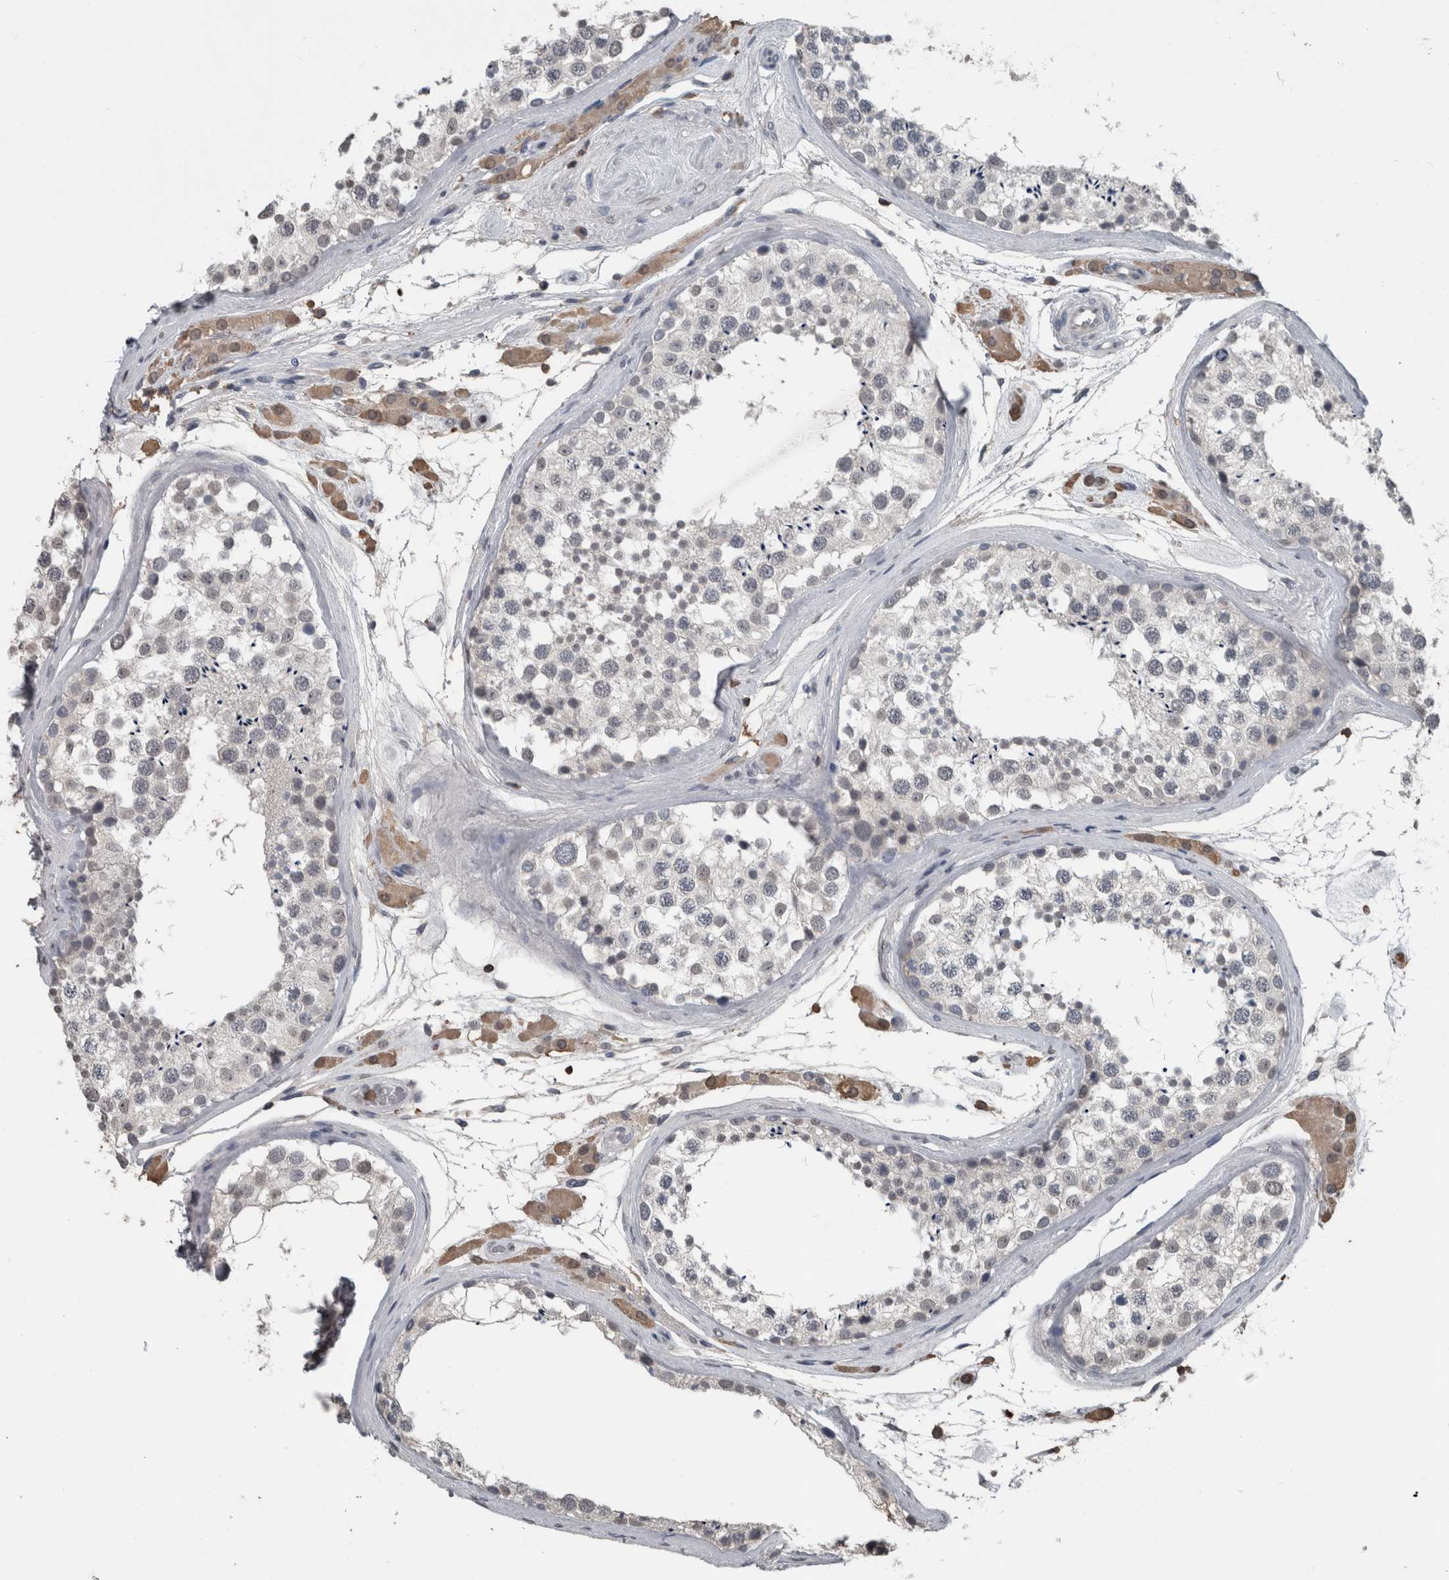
{"staining": {"intensity": "negative", "quantity": "none", "location": "none"}, "tissue": "testis", "cell_type": "Cells in seminiferous ducts", "image_type": "normal", "snomed": [{"axis": "morphology", "description": "Normal tissue, NOS"}, {"axis": "topography", "description": "Testis"}], "caption": "Protein analysis of normal testis exhibits no significant positivity in cells in seminiferous ducts.", "gene": "MAFF", "patient": {"sex": "male", "age": 46}}